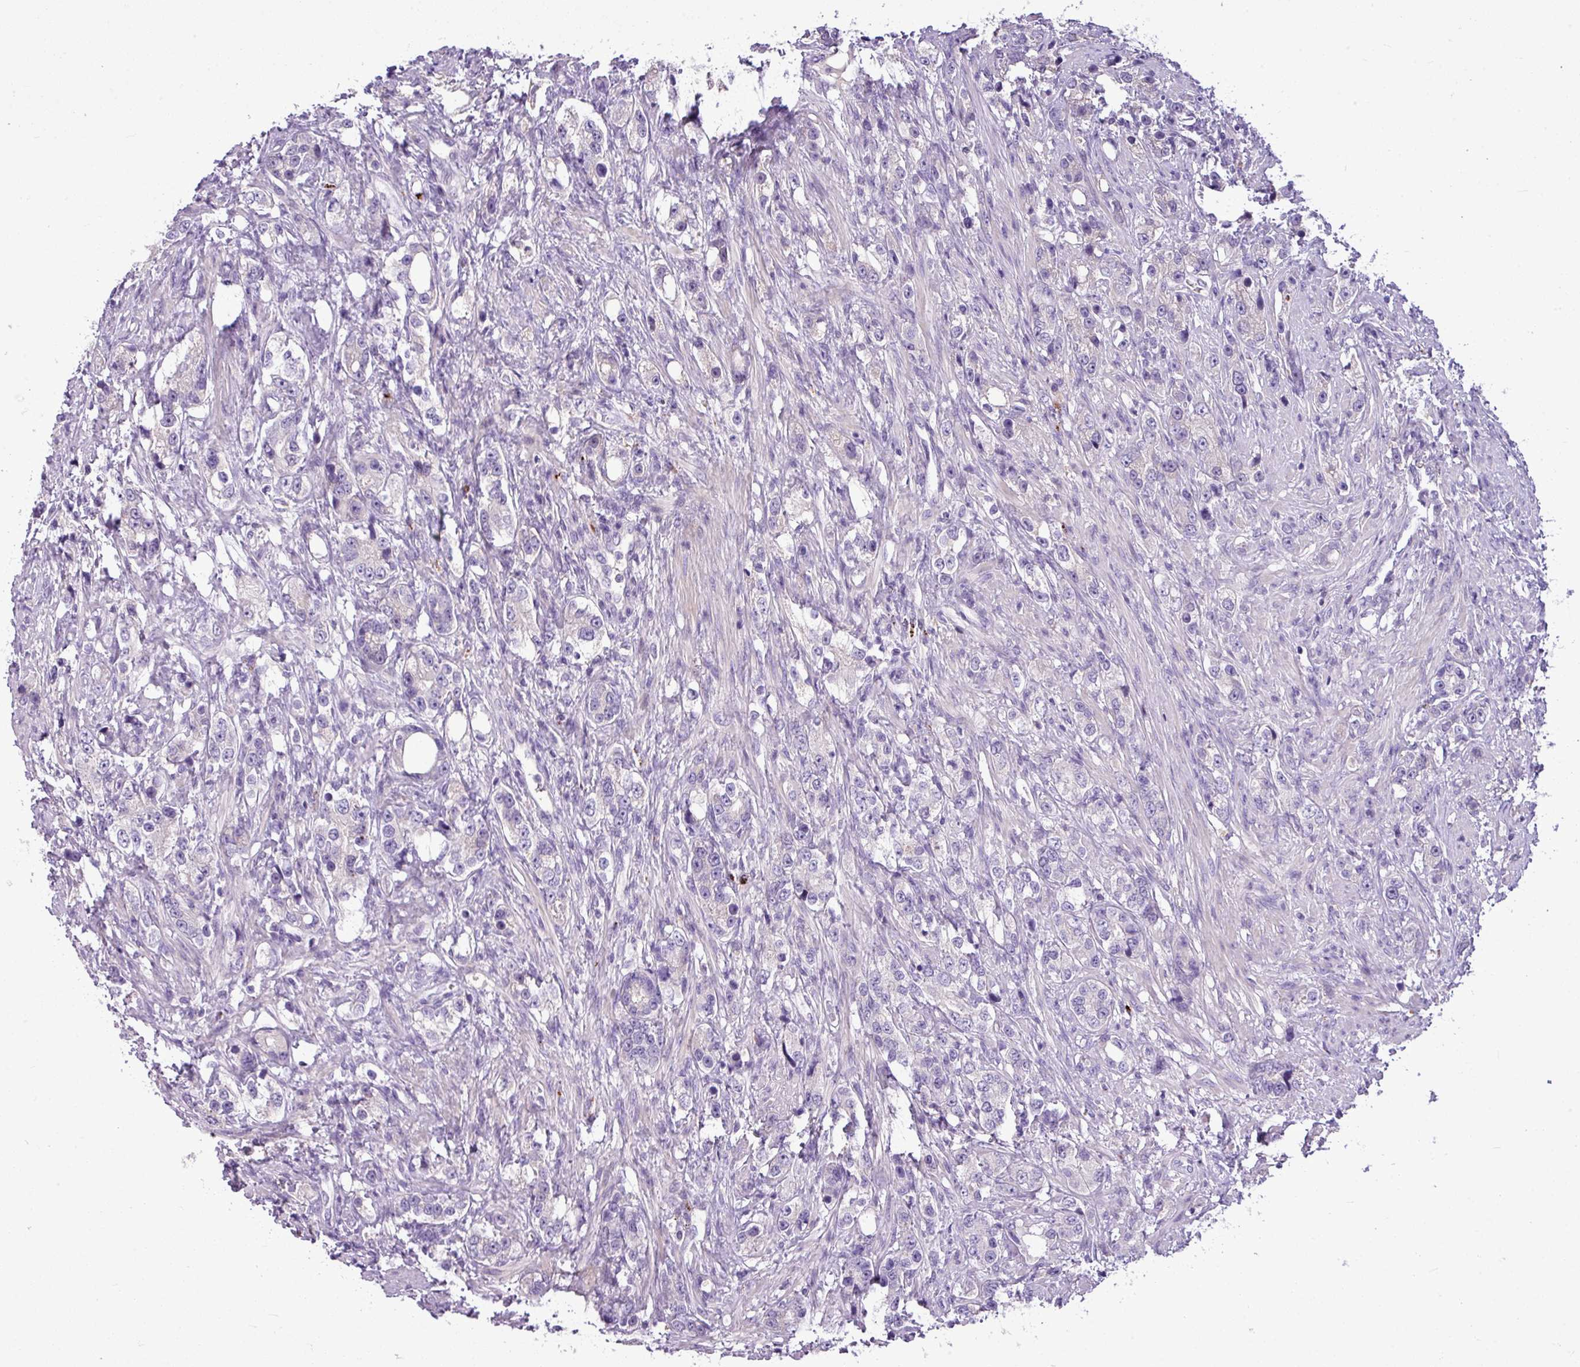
{"staining": {"intensity": "negative", "quantity": "none", "location": "none"}, "tissue": "prostate cancer", "cell_type": "Tumor cells", "image_type": "cancer", "snomed": [{"axis": "morphology", "description": "Adenocarcinoma, High grade"}, {"axis": "topography", "description": "Prostate"}], "caption": "Prostate cancer was stained to show a protein in brown. There is no significant expression in tumor cells.", "gene": "IL17A", "patient": {"sex": "male", "age": 63}}